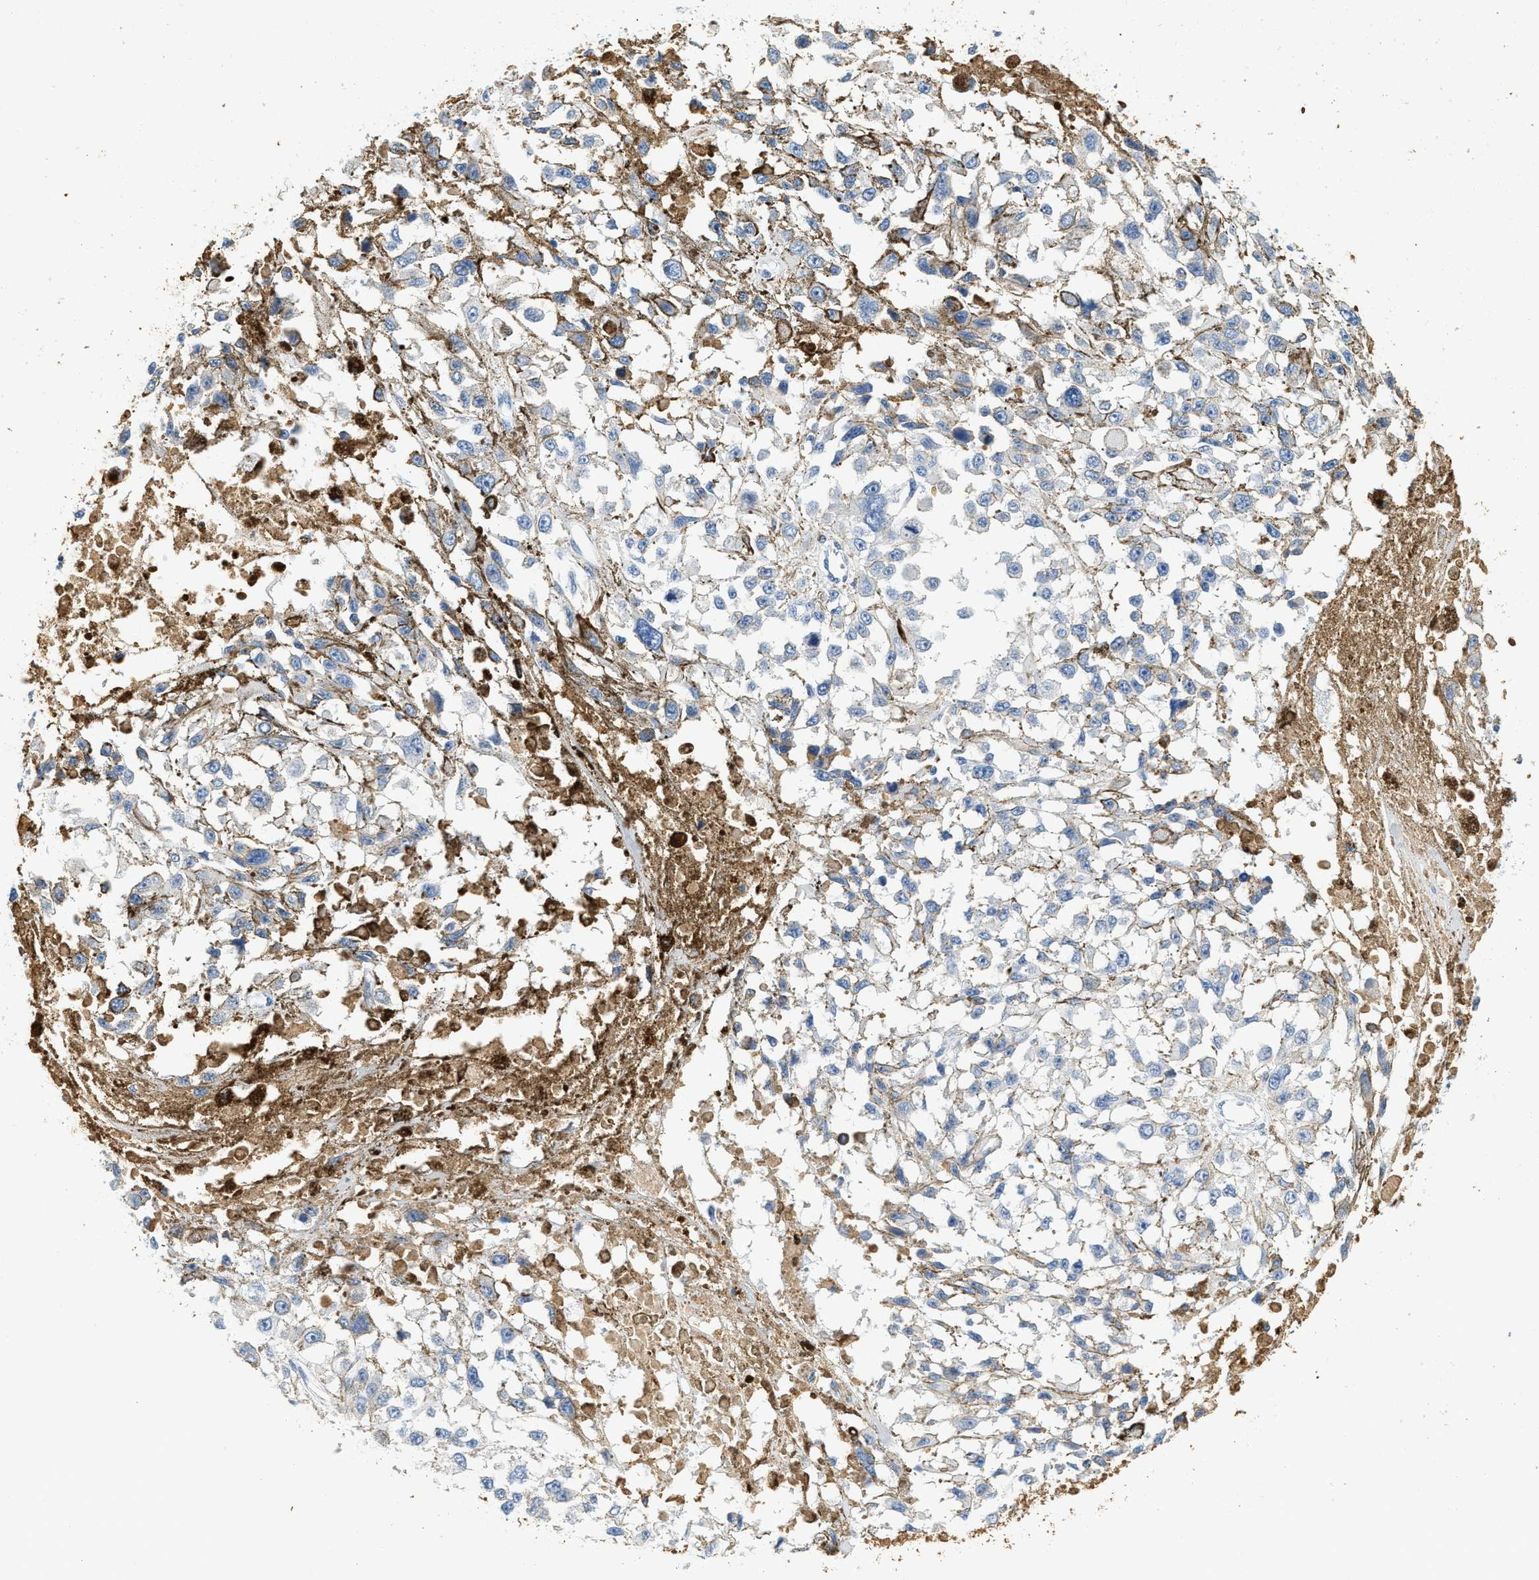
{"staining": {"intensity": "negative", "quantity": "none", "location": "none"}, "tissue": "melanoma", "cell_type": "Tumor cells", "image_type": "cancer", "snomed": [{"axis": "morphology", "description": "Malignant melanoma, Metastatic site"}, {"axis": "topography", "description": "Lymph node"}], "caption": "Protein analysis of malignant melanoma (metastatic site) exhibits no significant expression in tumor cells.", "gene": "LCN2", "patient": {"sex": "male", "age": 59}}